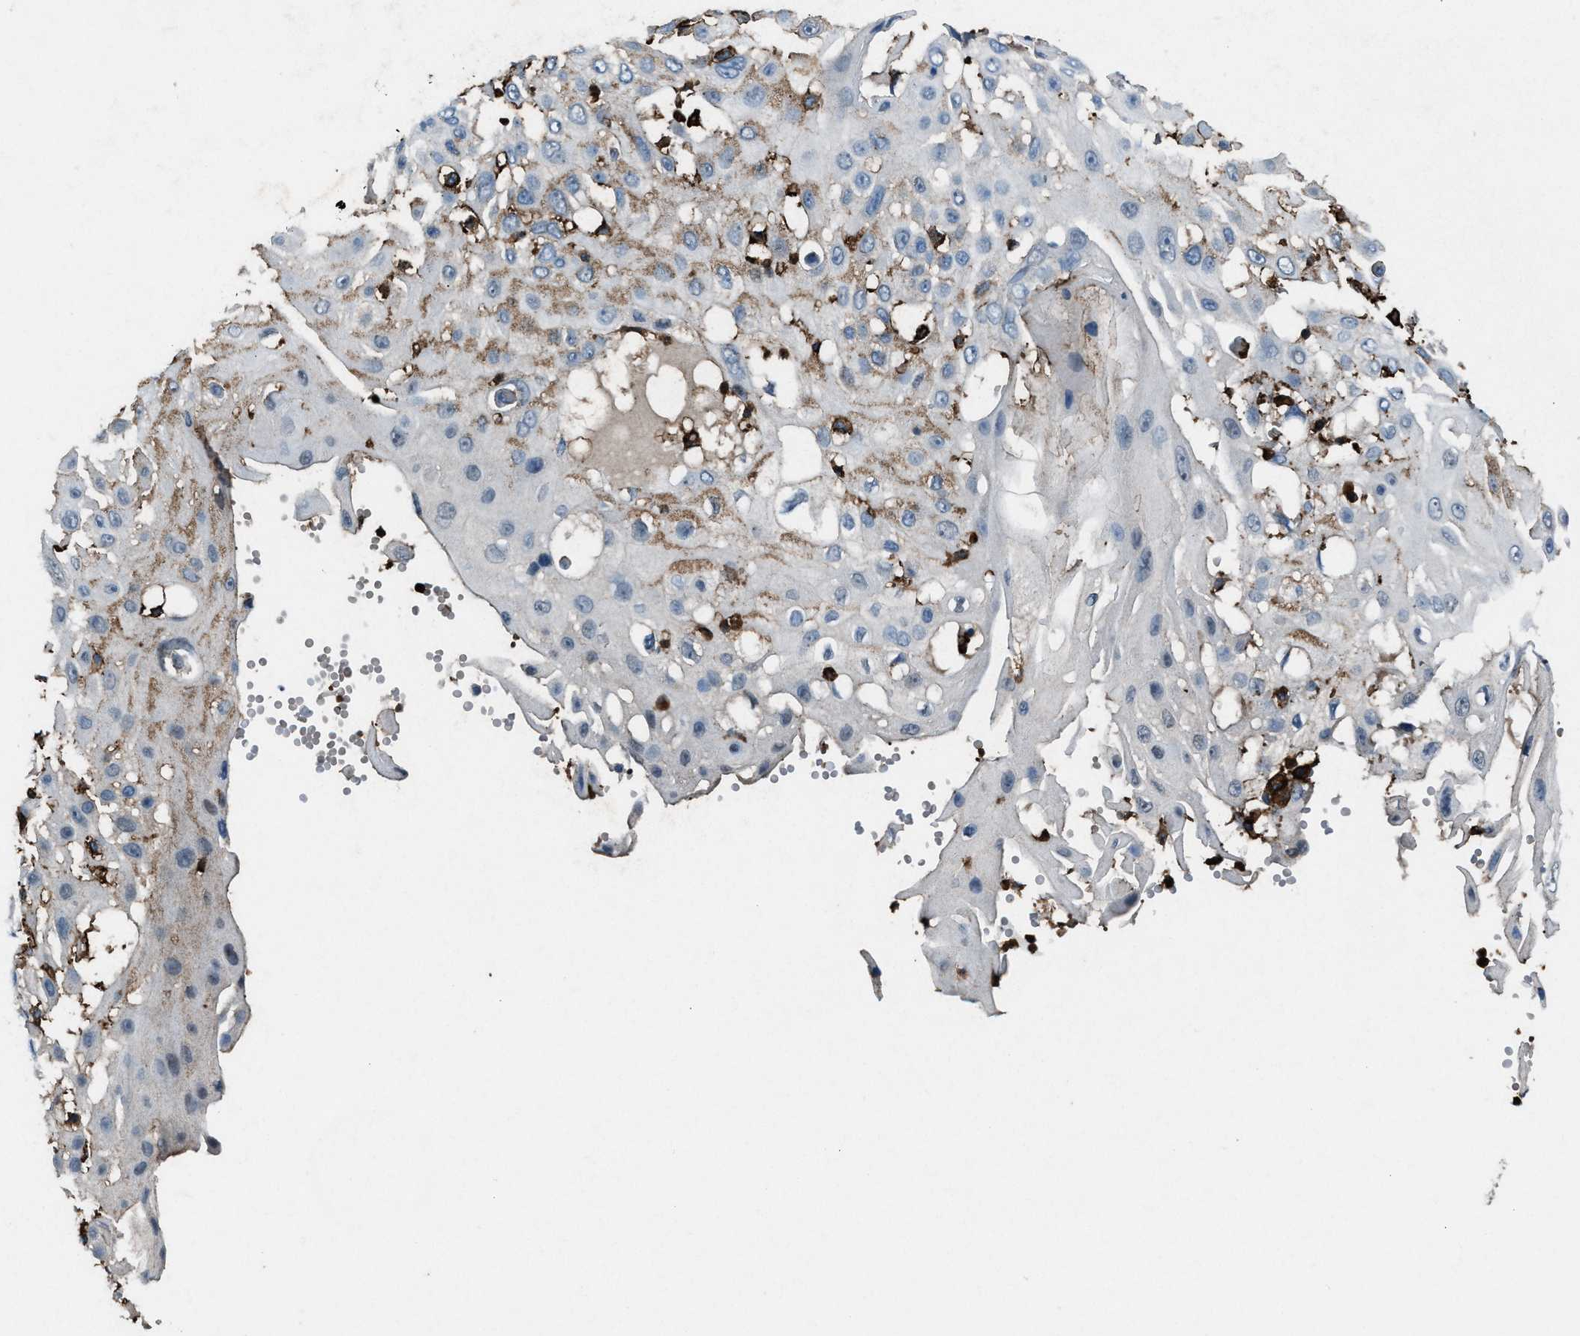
{"staining": {"intensity": "negative", "quantity": "none", "location": "none"}, "tissue": "skin cancer", "cell_type": "Tumor cells", "image_type": "cancer", "snomed": [{"axis": "morphology", "description": "Squamous cell carcinoma, NOS"}, {"axis": "topography", "description": "Skin"}], "caption": "The image displays no staining of tumor cells in skin cancer (squamous cell carcinoma).", "gene": "FCER1G", "patient": {"sex": "female", "age": 44}}